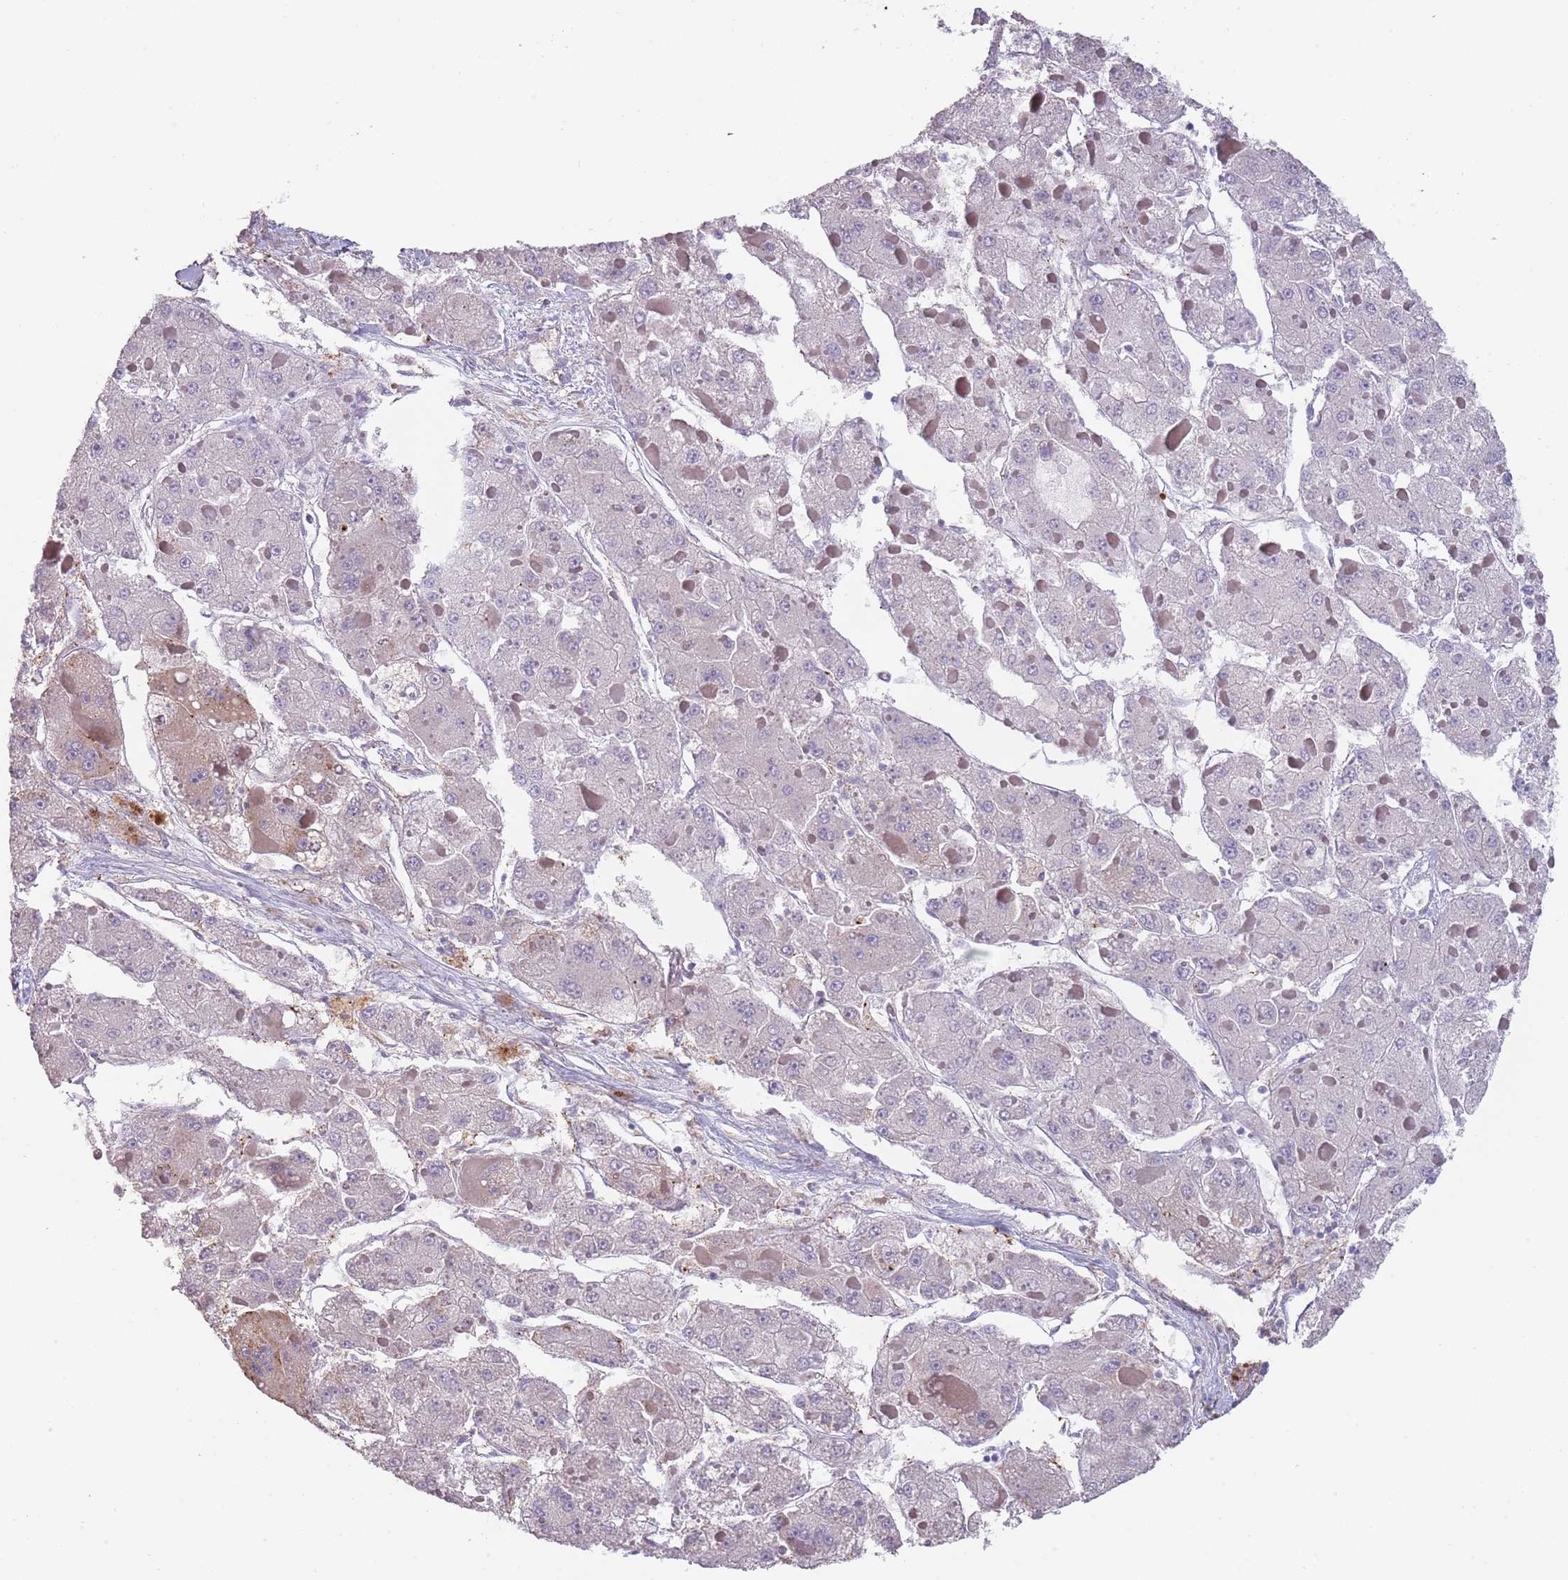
{"staining": {"intensity": "negative", "quantity": "none", "location": "none"}, "tissue": "liver cancer", "cell_type": "Tumor cells", "image_type": "cancer", "snomed": [{"axis": "morphology", "description": "Carcinoma, Hepatocellular, NOS"}, {"axis": "topography", "description": "Liver"}], "caption": "Tumor cells show no significant positivity in liver hepatocellular carcinoma.", "gene": "NBPF3", "patient": {"sex": "female", "age": 73}}